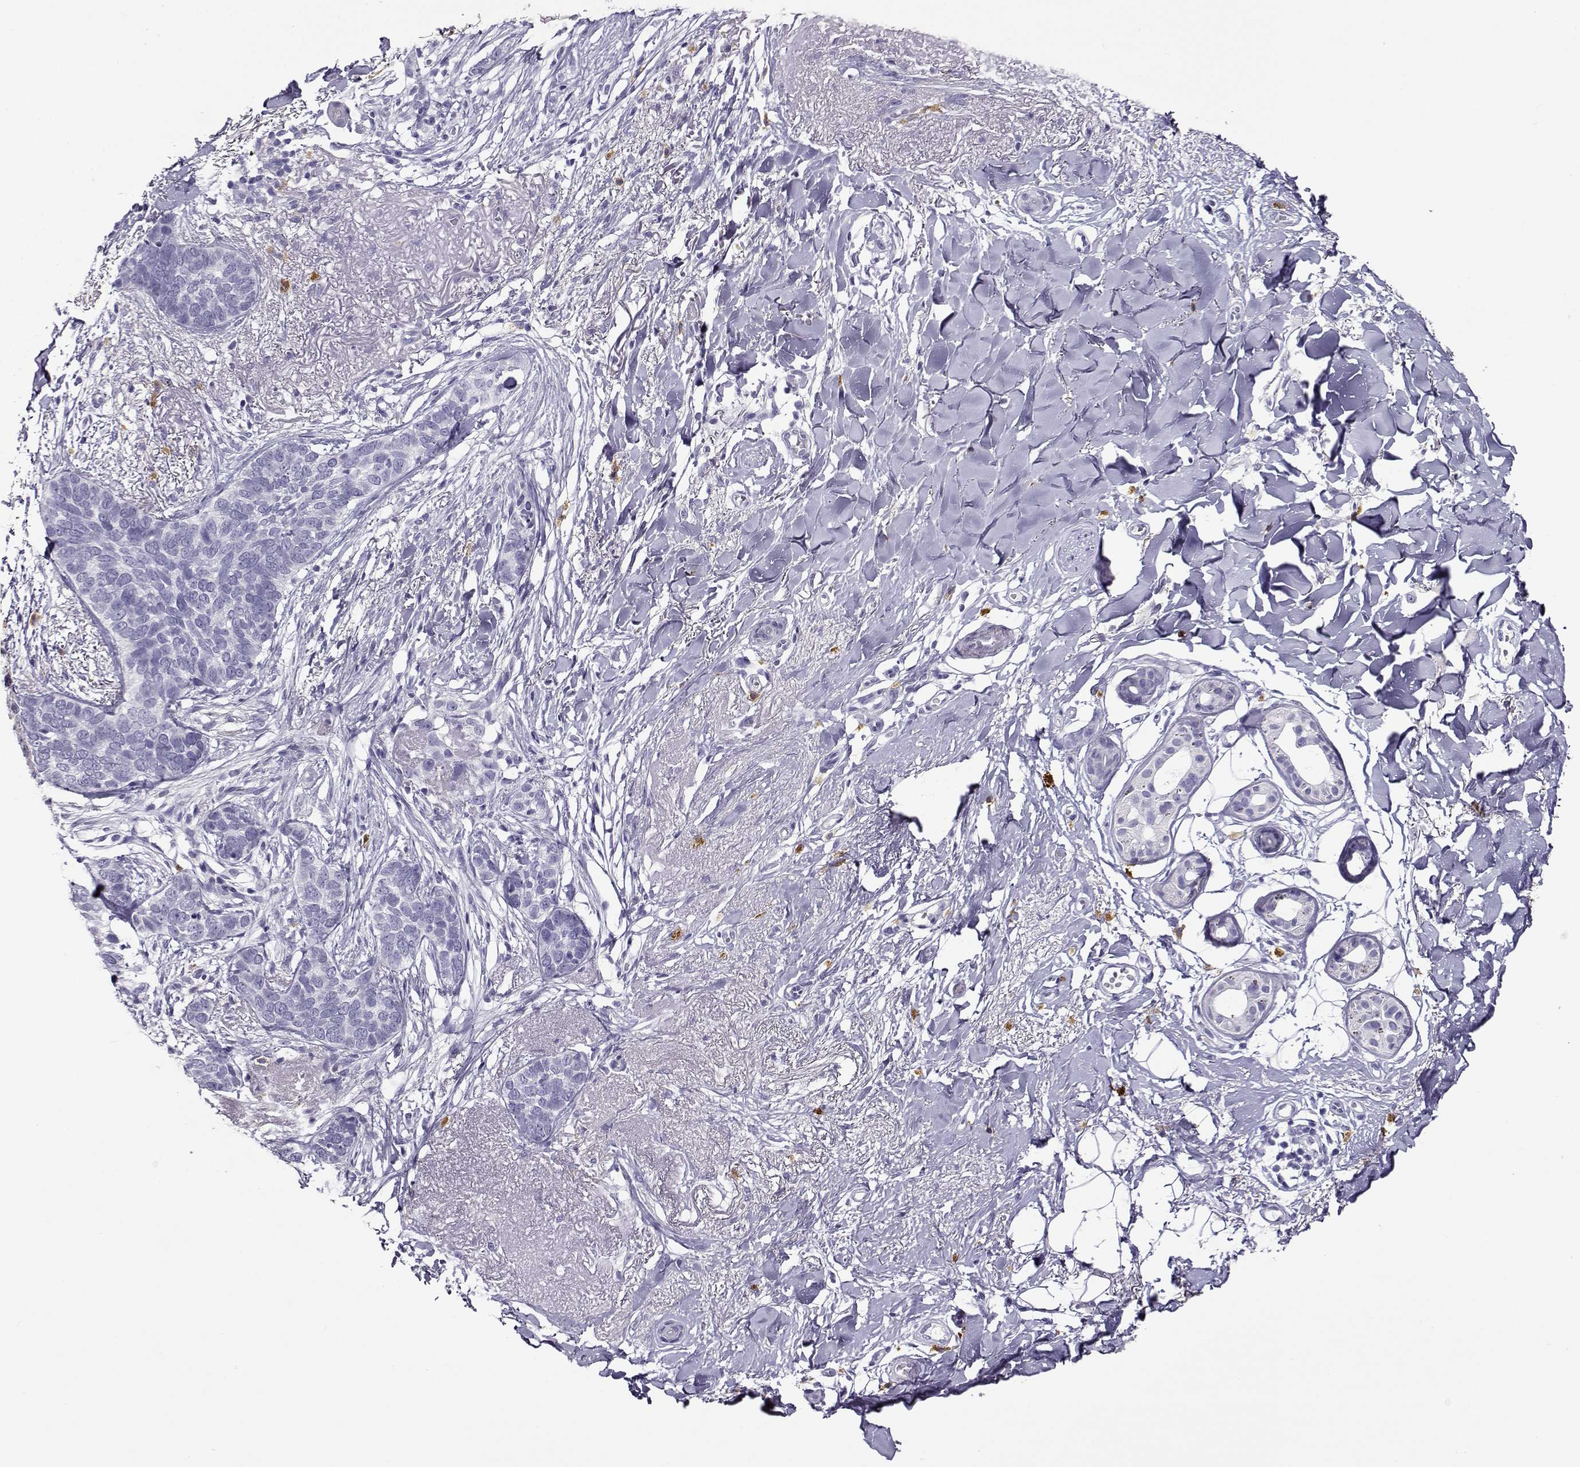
{"staining": {"intensity": "negative", "quantity": "none", "location": "none"}, "tissue": "skin cancer", "cell_type": "Tumor cells", "image_type": "cancer", "snomed": [{"axis": "morphology", "description": "Normal tissue, NOS"}, {"axis": "morphology", "description": "Basal cell carcinoma"}, {"axis": "topography", "description": "Skin"}], "caption": "Tumor cells are negative for protein expression in human skin cancer (basal cell carcinoma). The staining was performed using DAB (3,3'-diaminobenzidine) to visualize the protein expression in brown, while the nuclei were stained in blue with hematoxylin (Magnification: 20x).", "gene": "CABS1", "patient": {"sex": "male", "age": 84}}